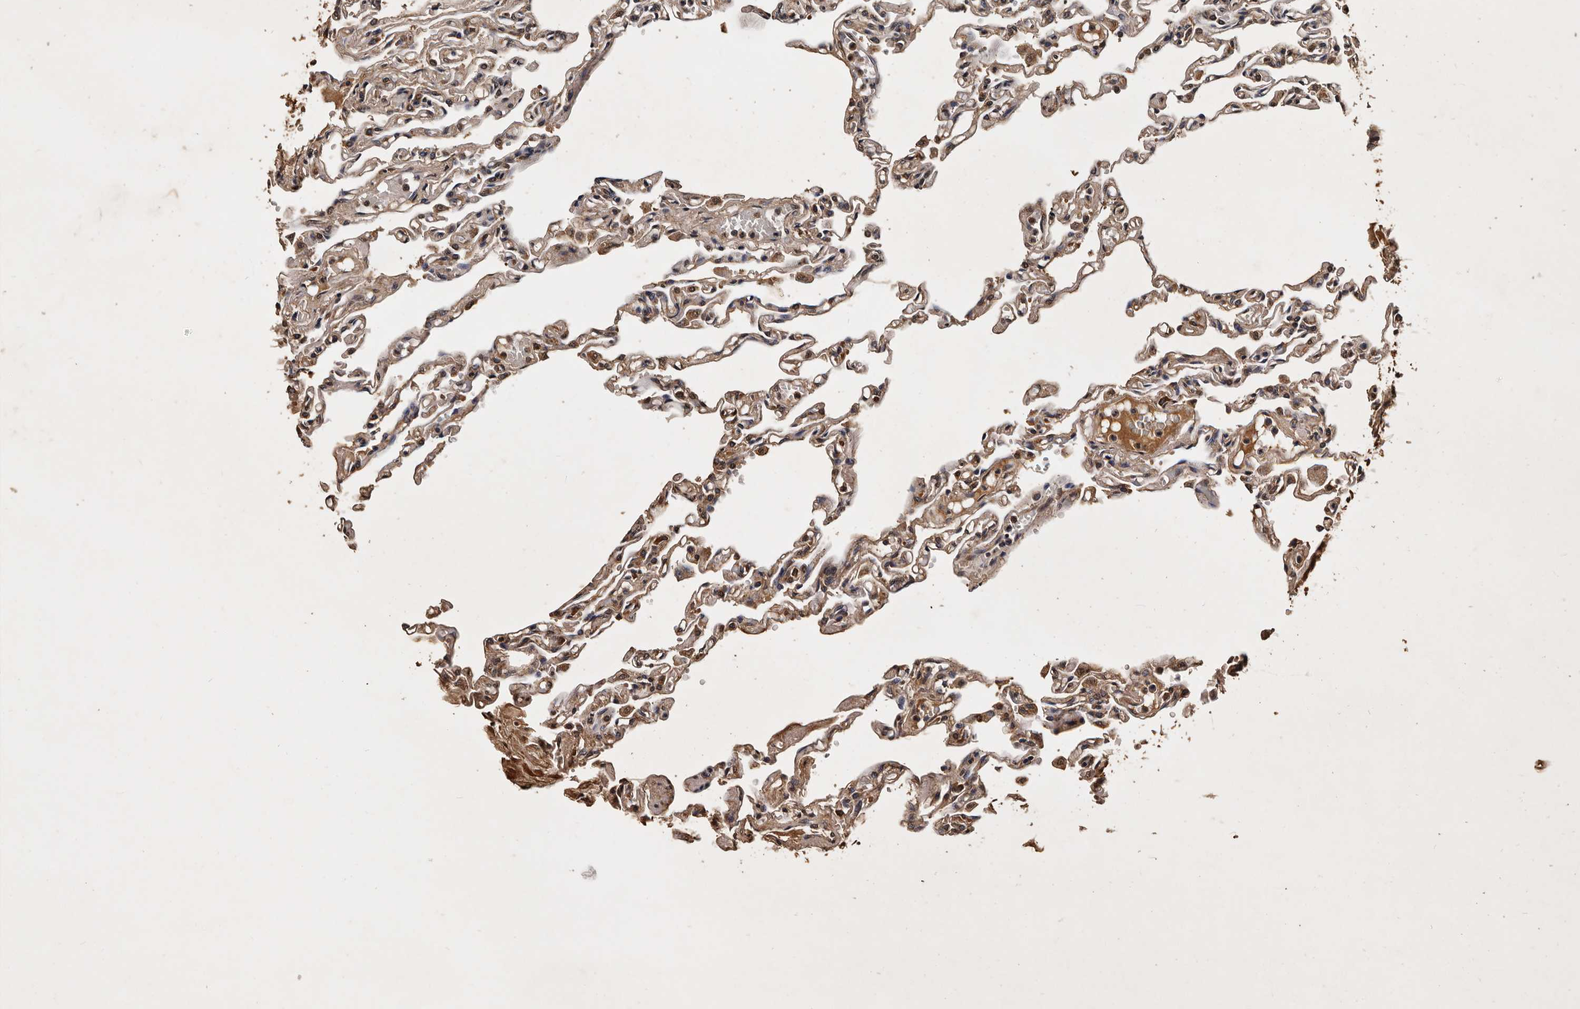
{"staining": {"intensity": "moderate", "quantity": ">75%", "location": "cytoplasmic/membranous,nuclear"}, "tissue": "lung", "cell_type": "Alveolar cells", "image_type": "normal", "snomed": [{"axis": "morphology", "description": "Normal tissue, NOS"}, {"axis": "topography", "description": "Lung"}], "caption": "Immunohistochemical staining of normal human lung demonstrates moderate cytoplasmic/membranous,nuclear protein staining in about >75% of alveolar cells. (DAB (3,3'-diaminobenzidine) IHC with brightfield microscopy, high magnification).", "gene": "PARS2", "patient": {"sex": "male", "age": 21}}